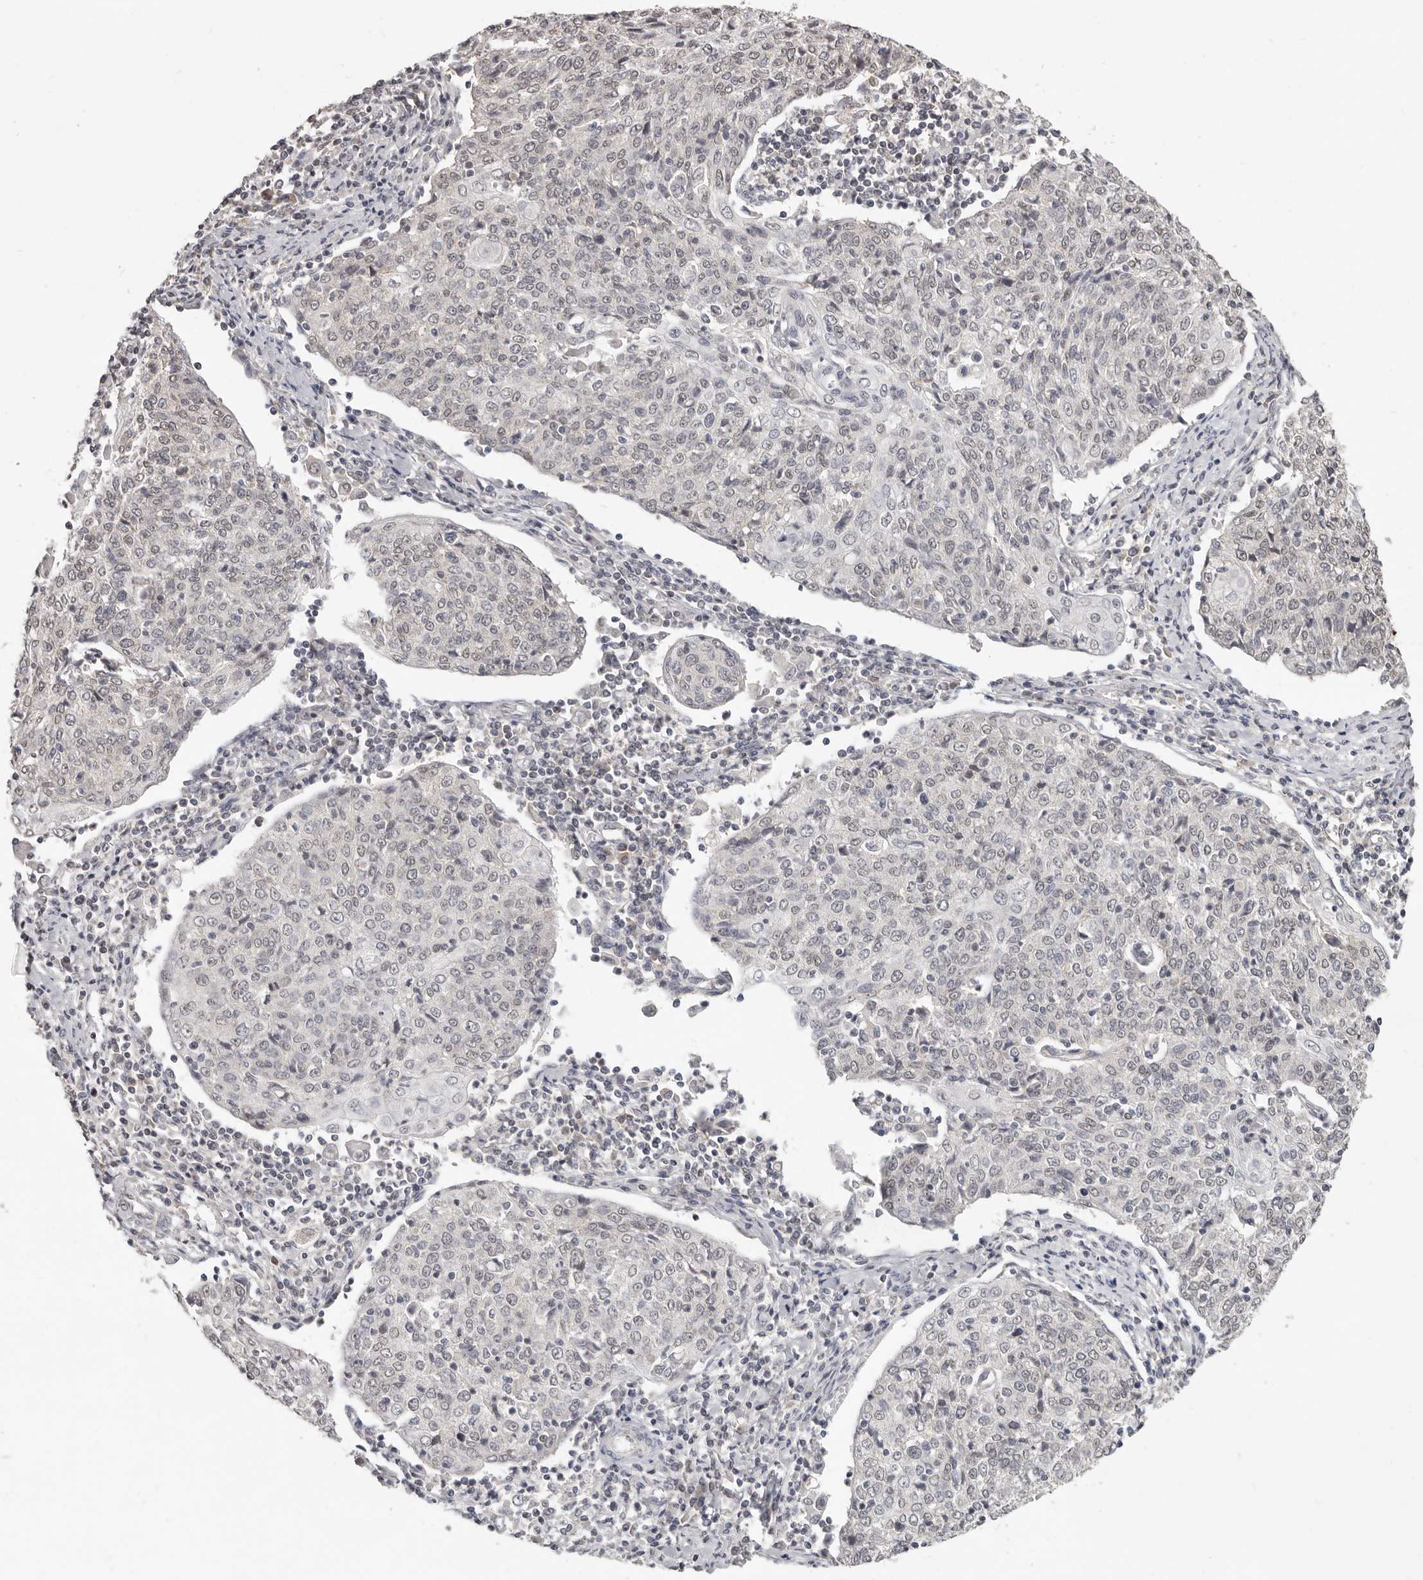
{"staining": {"intensity": "weak", "quantity": "25%-75%", "location": "nuclear"}, "tissue": "cervical cancer", "cell_type": "Tumor cells", "image_type": "cancer", "snomed": [{"axis": "morphology", "description": "Squamous cell carcinoma, NOS"}, {"axis": "topography", "description": "Cervix"}], "caption": "Immunohistochemical staining of human squamous cell carcinoma (cervical) shows weak nuclear protein positivity in approximately 25%-75% of tumor cells.", "gene": "LINGO2", "patient": {"sex": "female", "age": 48}}